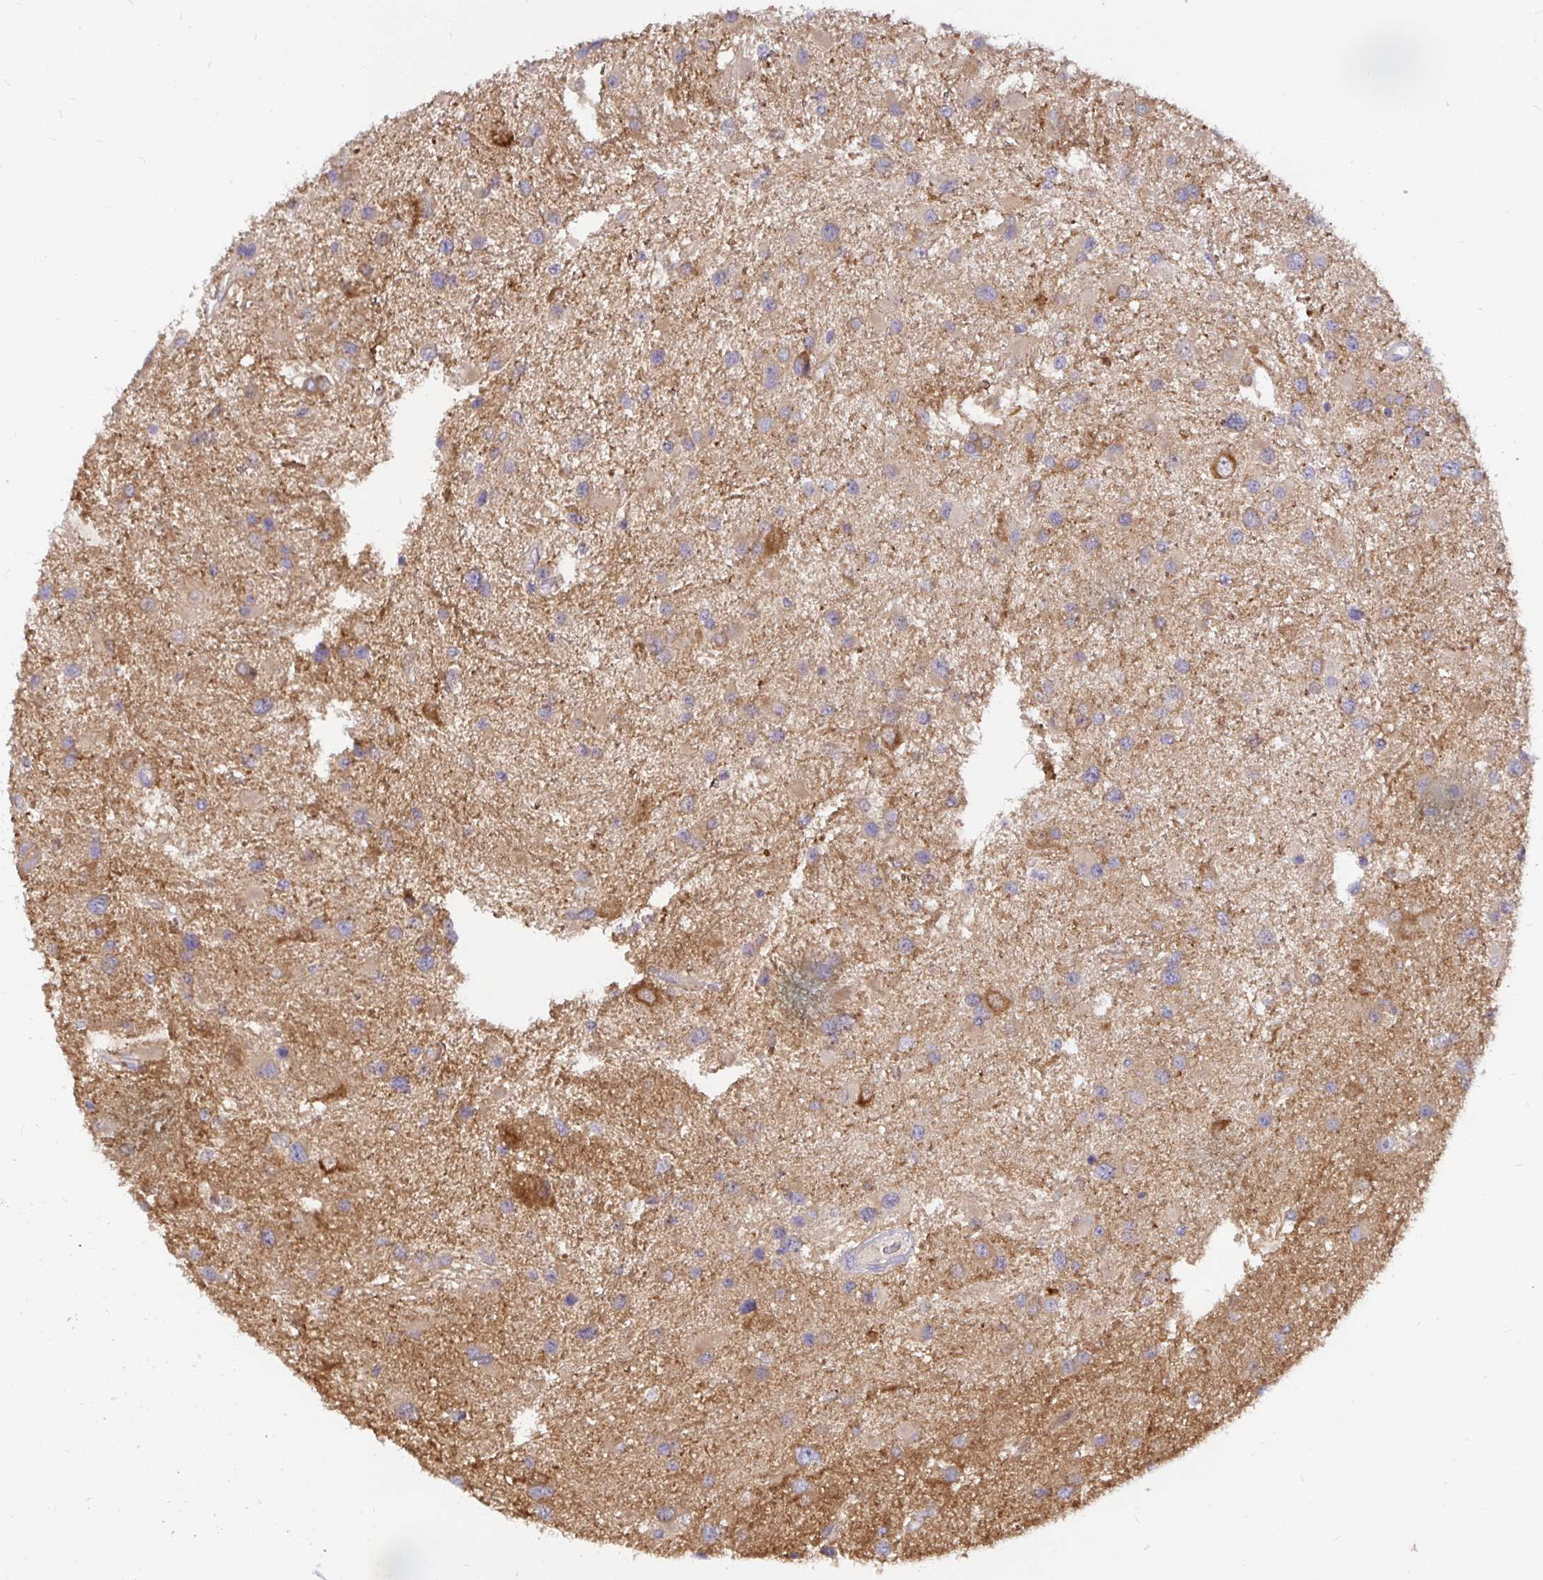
{"staining": {"intensity": "weak", "quantity": "<25%", "location": "cytoplasmic/membranous"}, "tissue": "glioma", "cell_type": "Tumor cells", "image_type": "cancer", "snomed": [{"axis": "morphology", "description": "Glioma, malignant, Low grade"}, {"axis": "topography", "description": "Brain"}], "caption": "Malignant glioma (low-grade) stained for a protein using IHC demonstrates no expression tumor cells.", "gene": "KIF21A", "patient": {"sex": "female", "age": 32}}